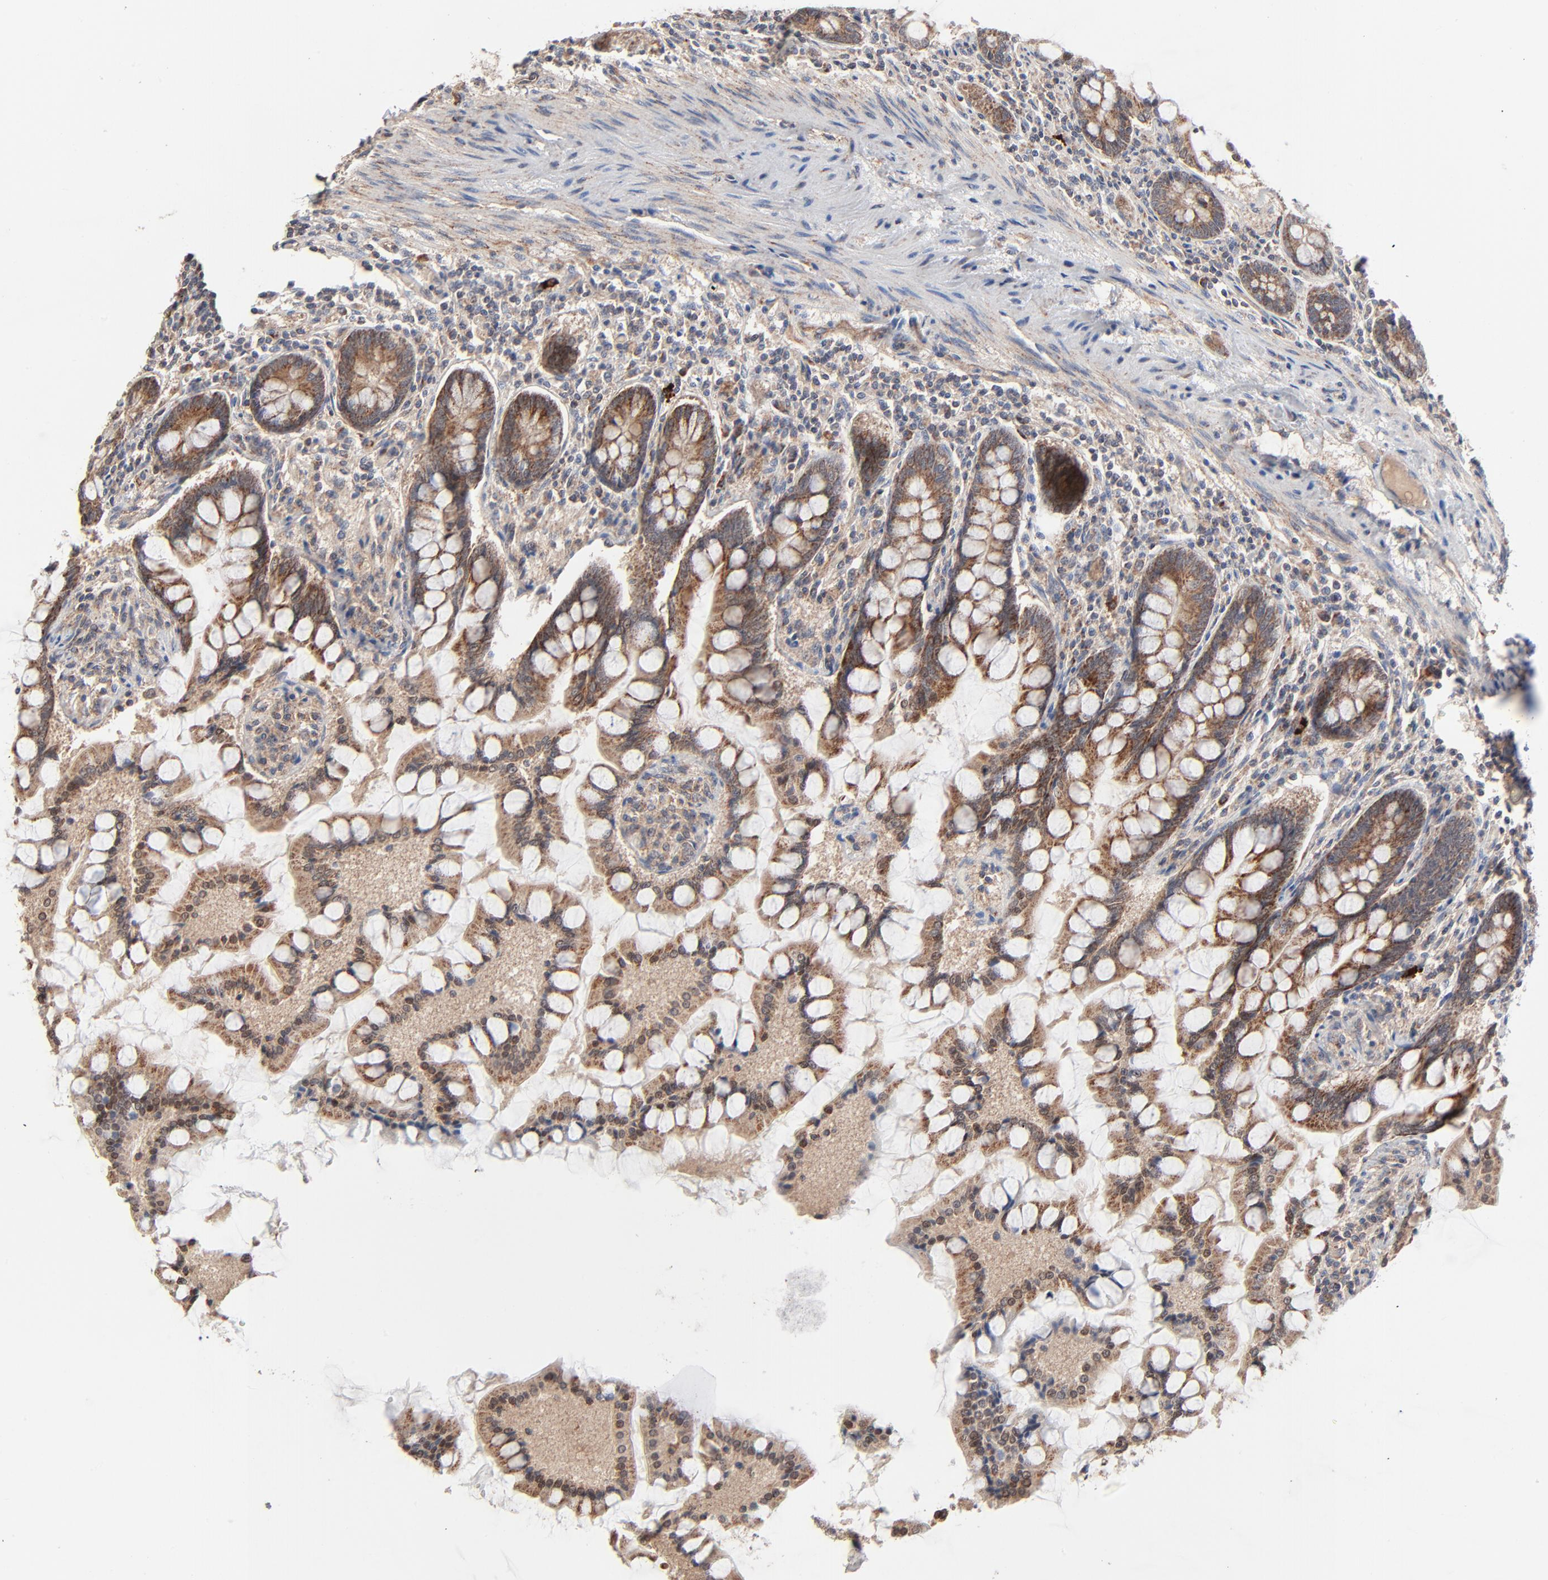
{"staining": {"intensity": "moderate", "quantity": ">75%", "location": "cytoplasmic/membranous"}, "tissue": "small intestine", "cell_type": "Glandular cells", "image_type": "normal", "snomed": [{"axis": "morphology", "description": "Normal tissue, NOS"}, {"axis": "topography", "description": "Small intestine"}], "caption": "An immunohistochemistry (IHC) image of normal tissue is shown. Protein staining in brown shows moderate cytoplasmic/membranous positivity in small intestine within glandular cells.", "gene": "ABLIM3", "patient": {"sex": "male", "age": 41}}